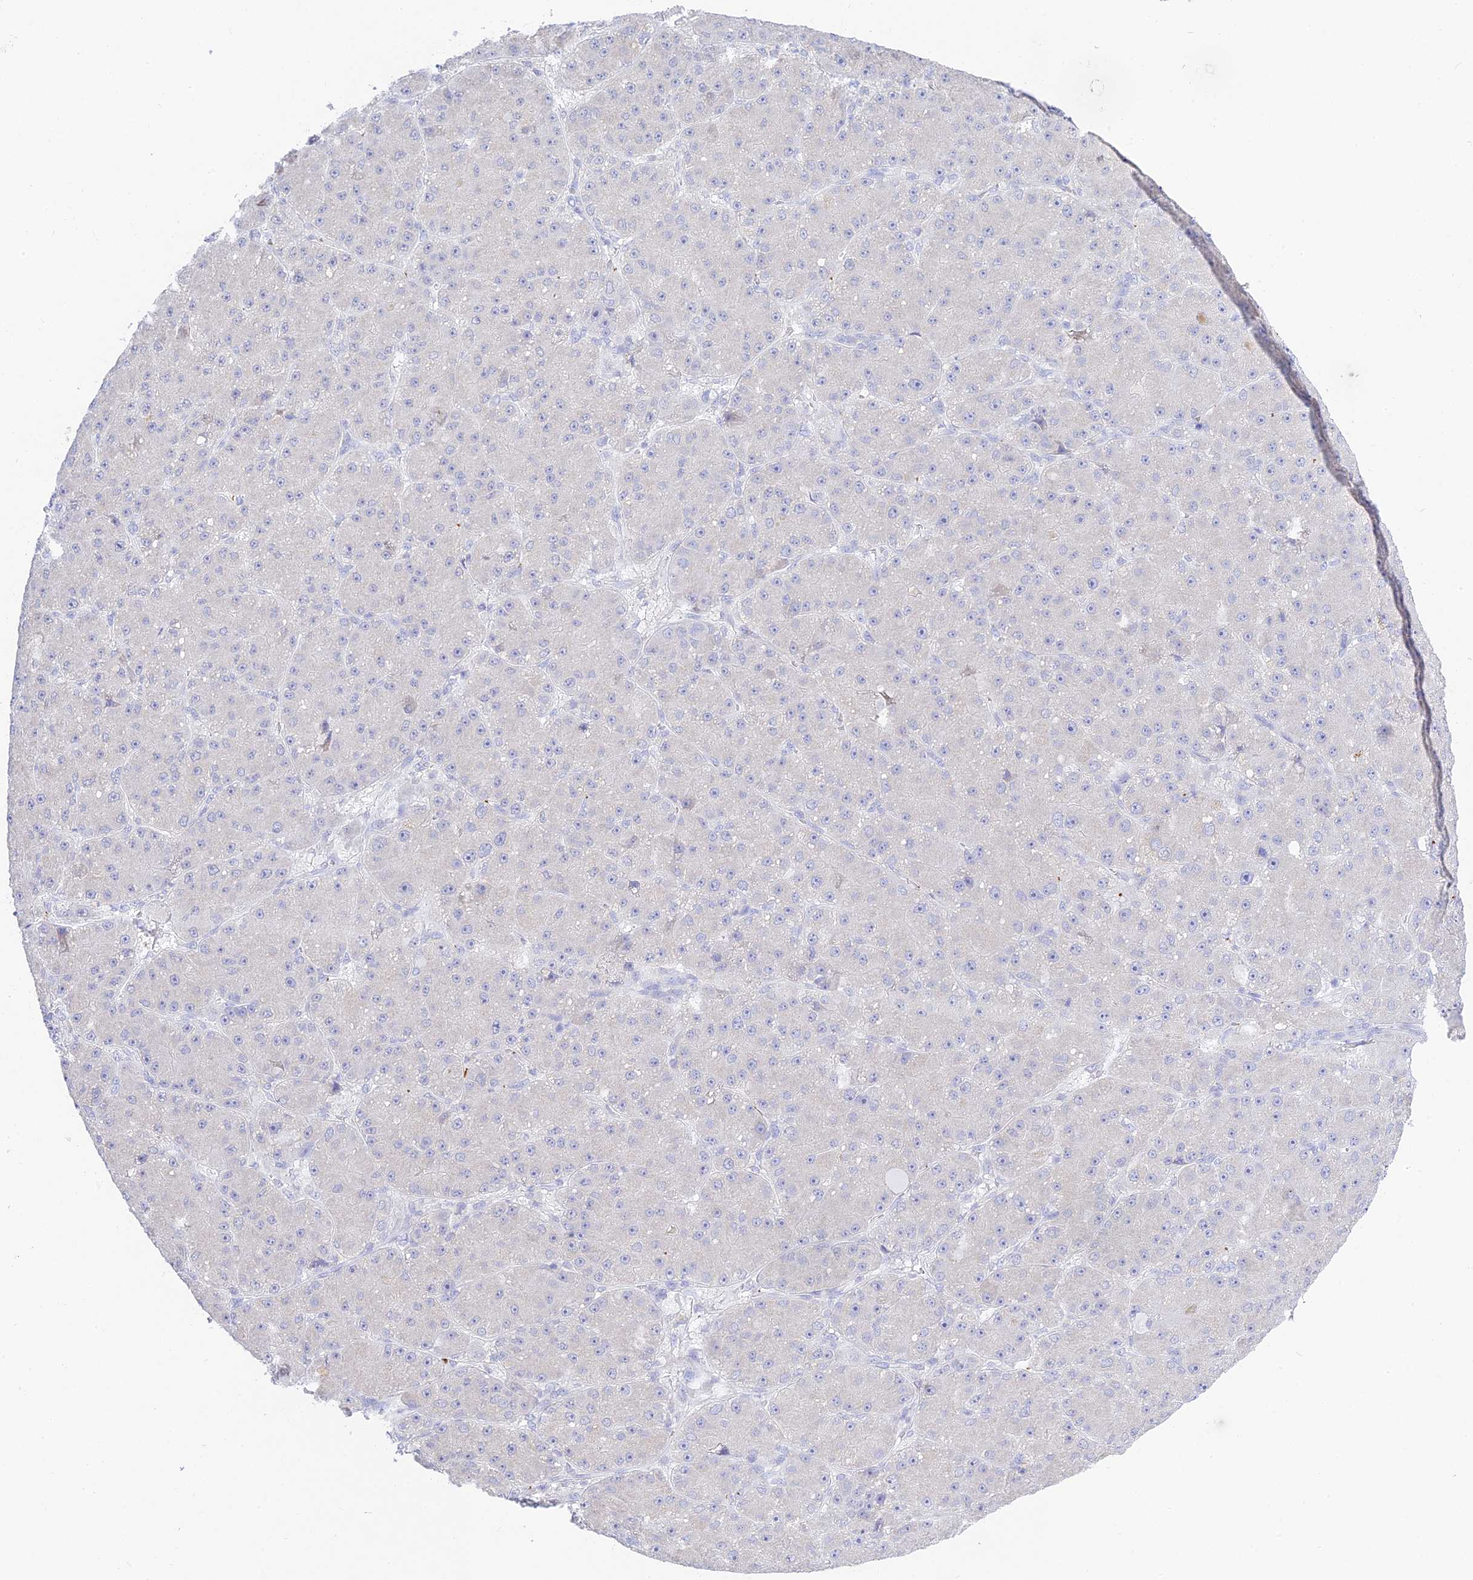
{"staining": {"intensity": "negative", "quantity": "none", "location": "none"}, "tissue": "liver cancer", "cell_type": "Tumor cells", "image_type": "cancer", "snomed": [{"axis": "morphology", "description": "Carcinoma, Hepatocellular, NOS"}, {"axis": "topography", "description": "Liver"}], "caption": "Photomicrograph shows no significant protein positivity in tumor cells of liver hepatocellular carcinoma.", "gene": "TMEM40", "patient": {"sex": "male", "age": 67}}